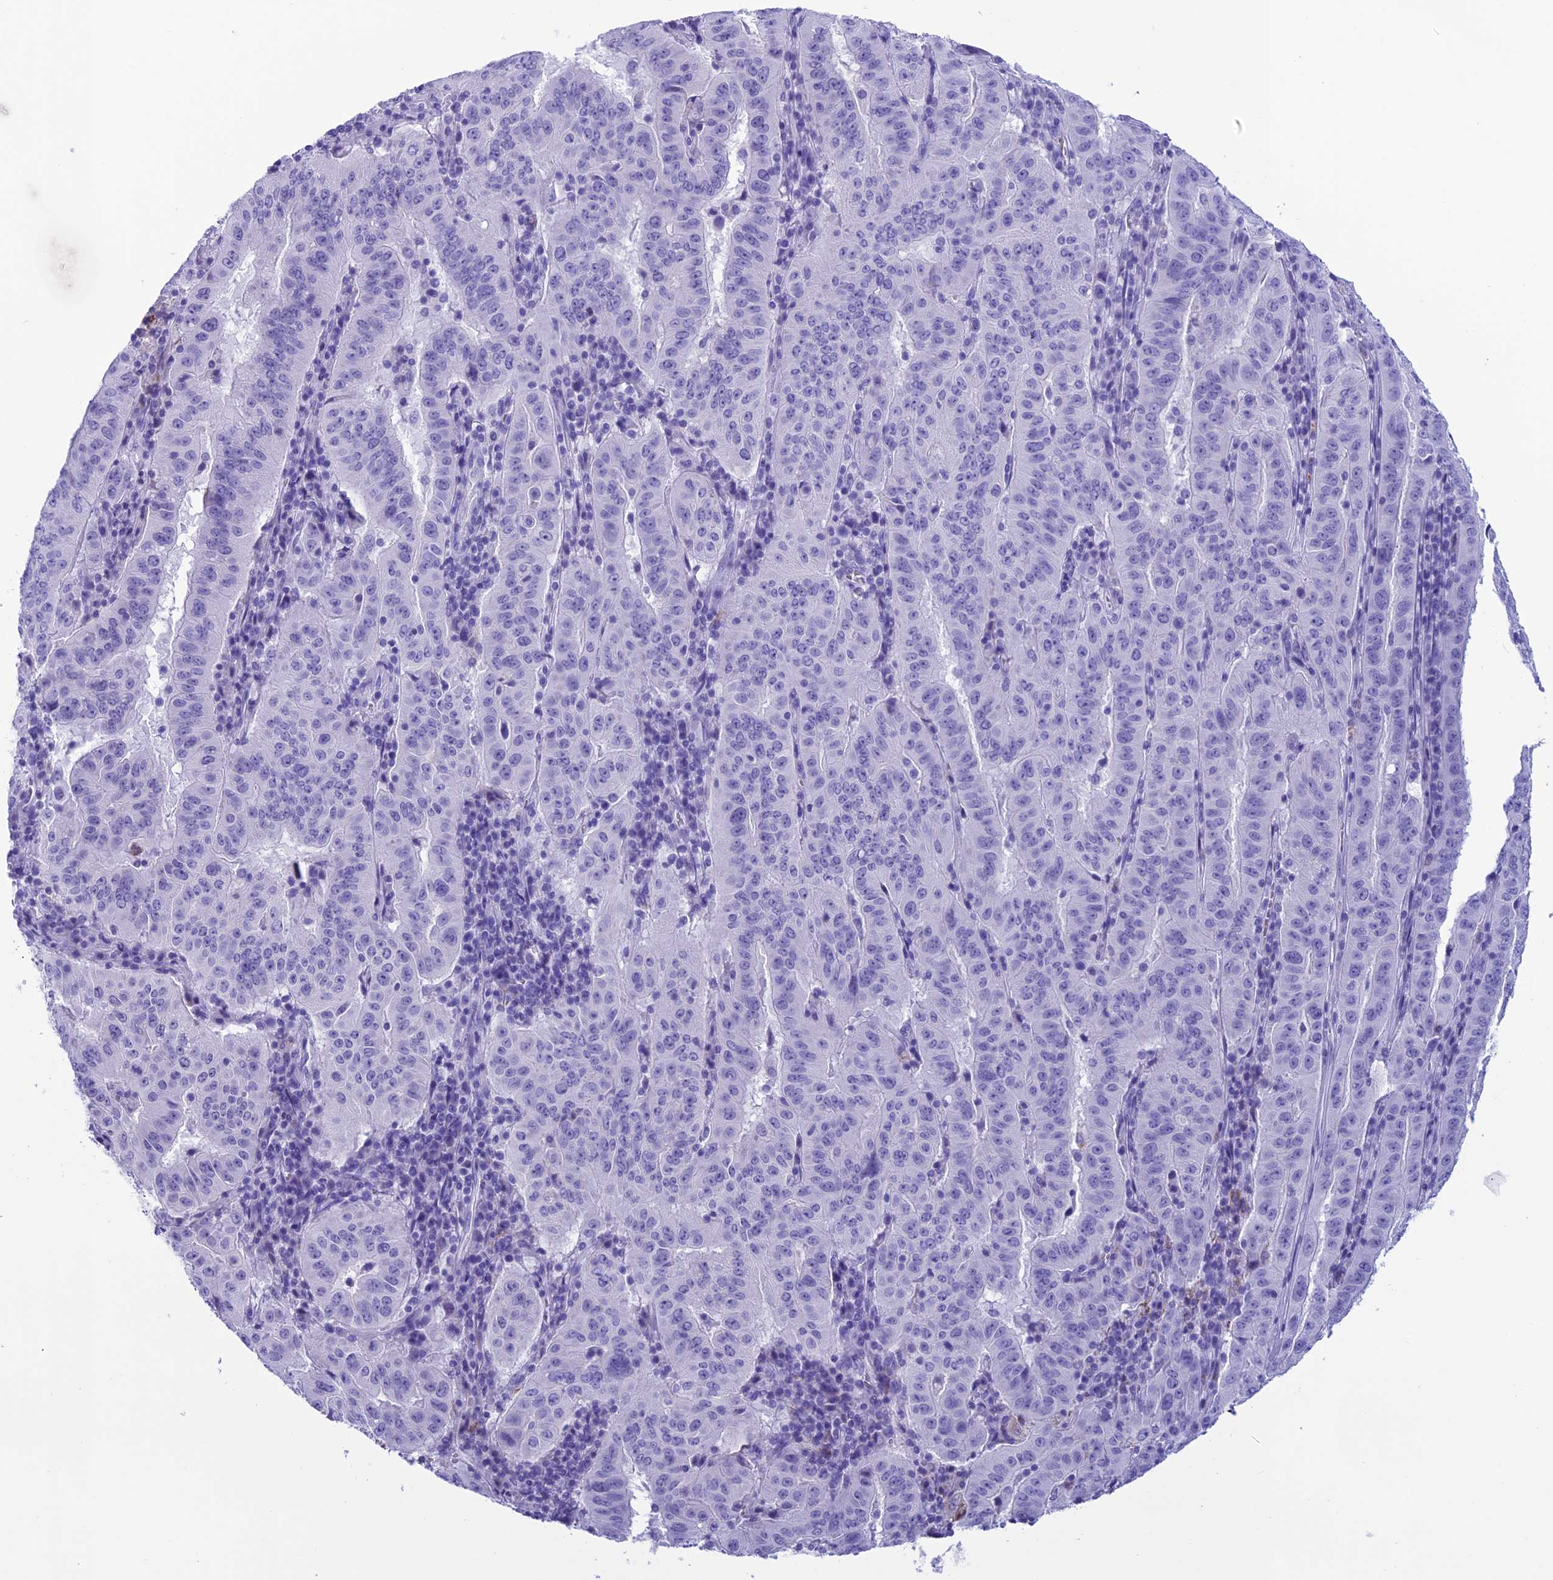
{"staining": {"intensity": "negative", "quantity": "none", "location": "none"}, "tissue": "pancreatic cancer", "cell_type": "Tumor cells", "image_type": "cancer", "snomed": [{"axis": "morphology", "description": "Adenocarcinoma, NOS"}, {"axis": "topography", "description": "Pancreas"}], "caption": "Immunohistochemical staining of pancreatic adenocarcinoma exhibits no significant positivity in tumor cells. (DAB (3,3'-diaminobenzidine) immunohistochemistry (IHC) visualized using brightfield microscopy, high magnification).", "gene": "TRAM1L1", "patient": {"sex": "male", "age": 63}}